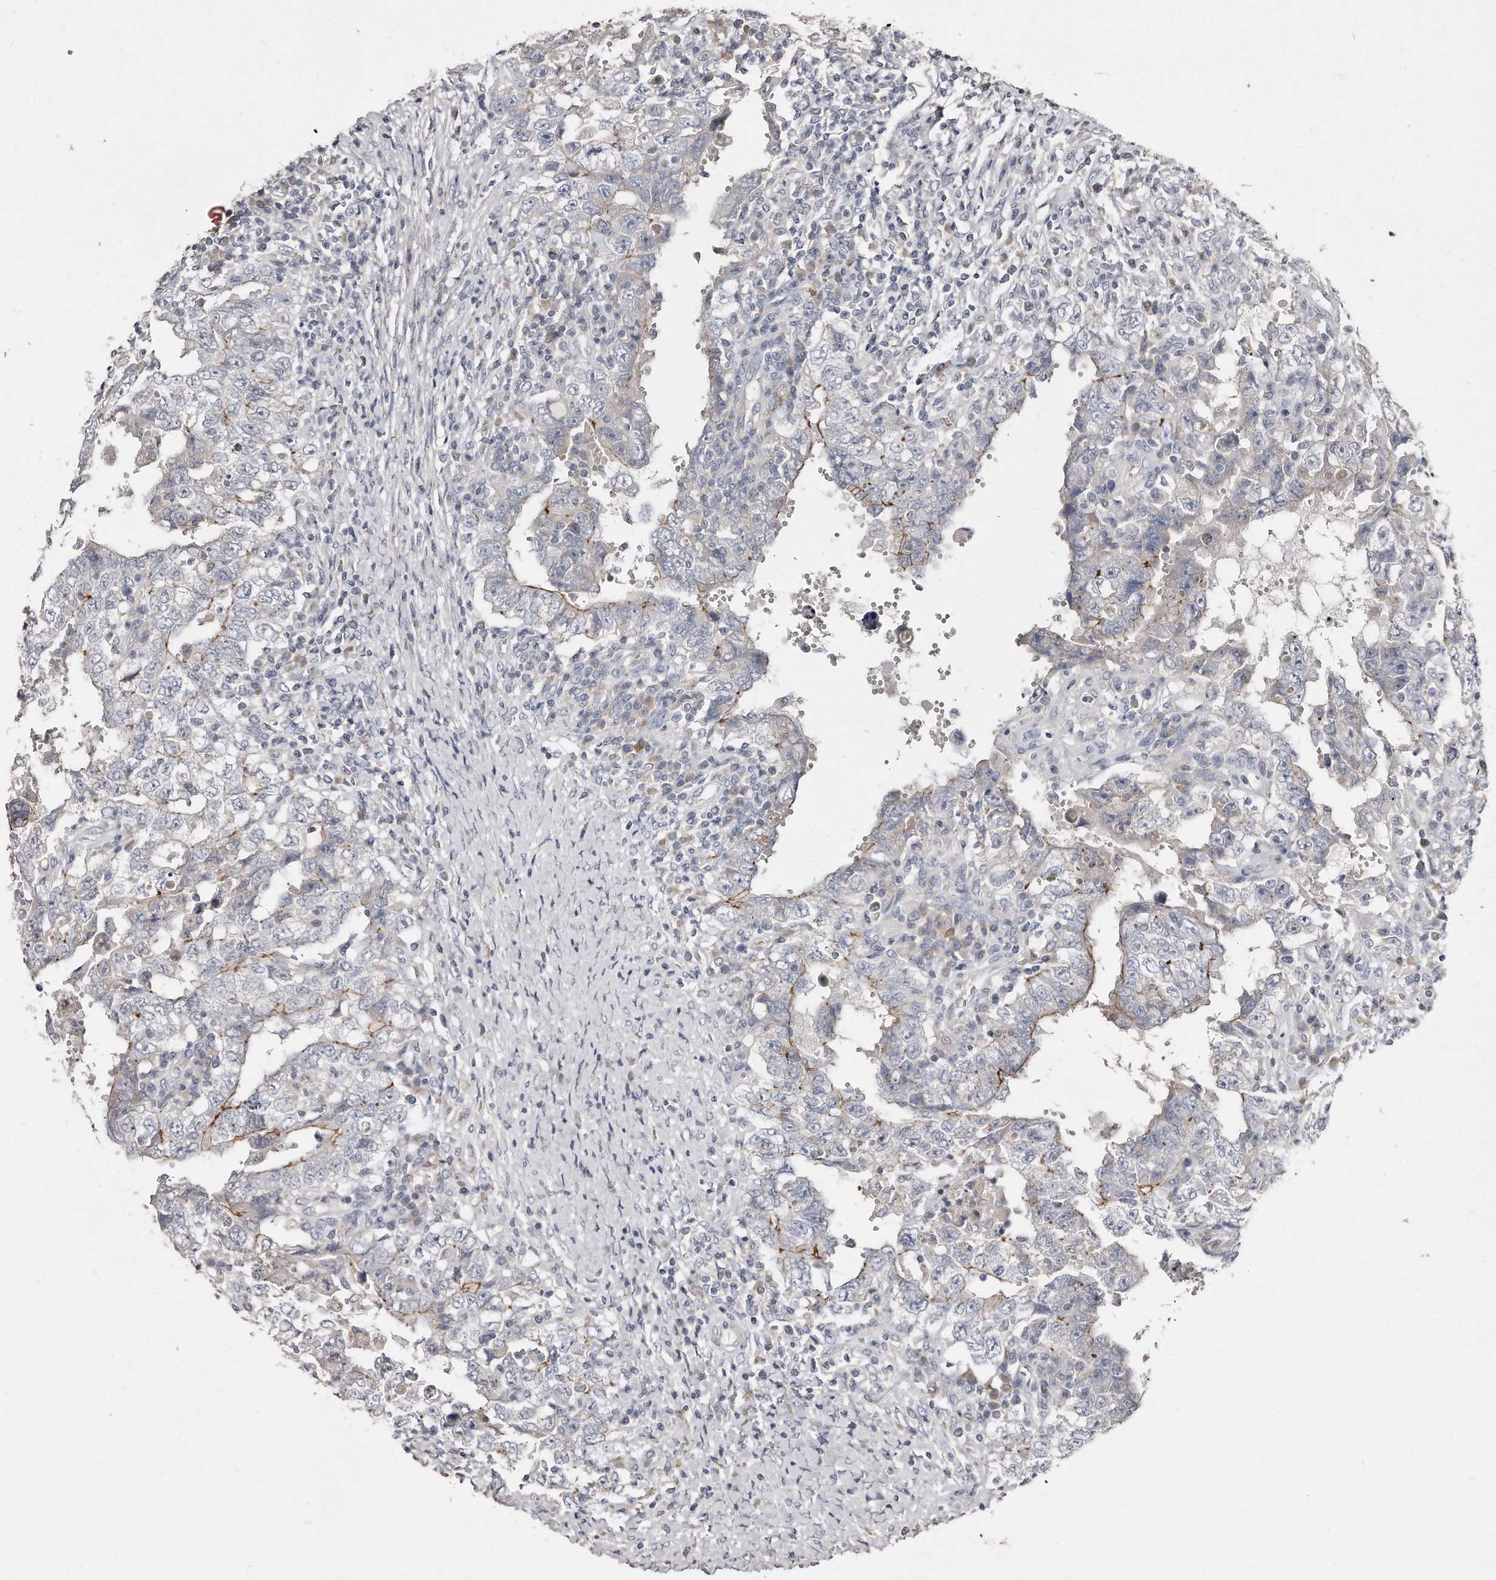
{"staining": {"intensity": "moderate", "quantity": "<25%", "location": "cytoplasmic/membranous"}, "tissue": "testis cancer", "cell_type": "Tumor cells", "image_type": "cancer", "snomed": [{"axis": "morphology", "description": "Carcinoma, Embryonal, NOS"}, {"axis": "topography", "description": "Testis"}], "caption": "A low amount of moderate cytoplasmic/membranous expression is seen in about <25% of tumor cells in testis cancer (embryonal carcinoma) tissue. The protein of interest is shown in brown color, while the nuclei are stained blue.", "gene": "TECR", "patient": {"sex": "male", "age": 26}}